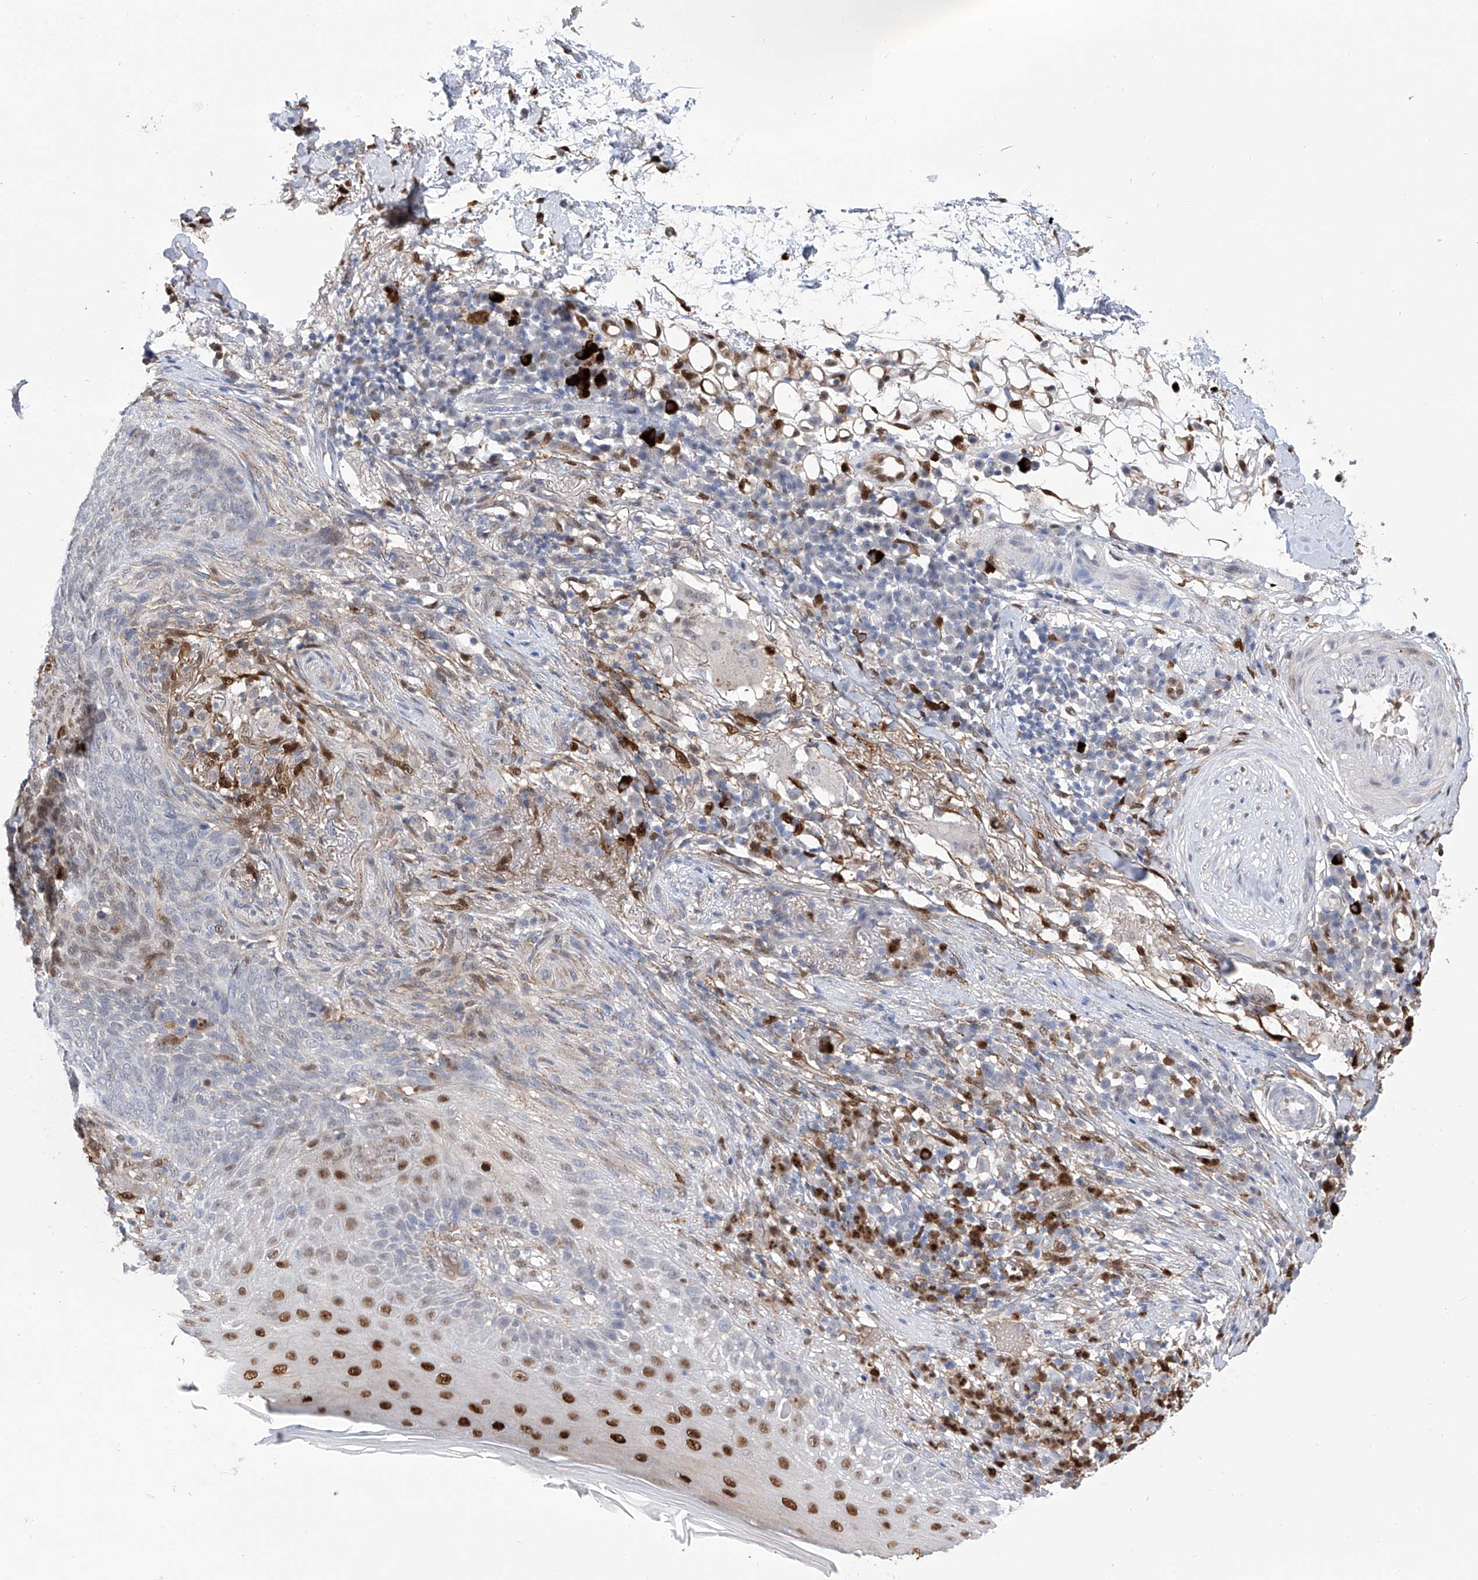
{"staining": {"intensity": "weak", "quantity": "<25%", "location": "nuclear"}, "tissue": "skin cancer", "cell_type": "Tumor cells", "image_type": "cancer", "snomed": [{"axis": "morphology", "description": "Basal cell carcinoma"}, {"axis": "topography", "description": "Skin"}], "caption": "The photomicrograph exhibits no staining of tumor cells in skin cancer (basal cell carcinoma).", "gene": "PHF20", "patient": {"sex": "male", "age": 85}}